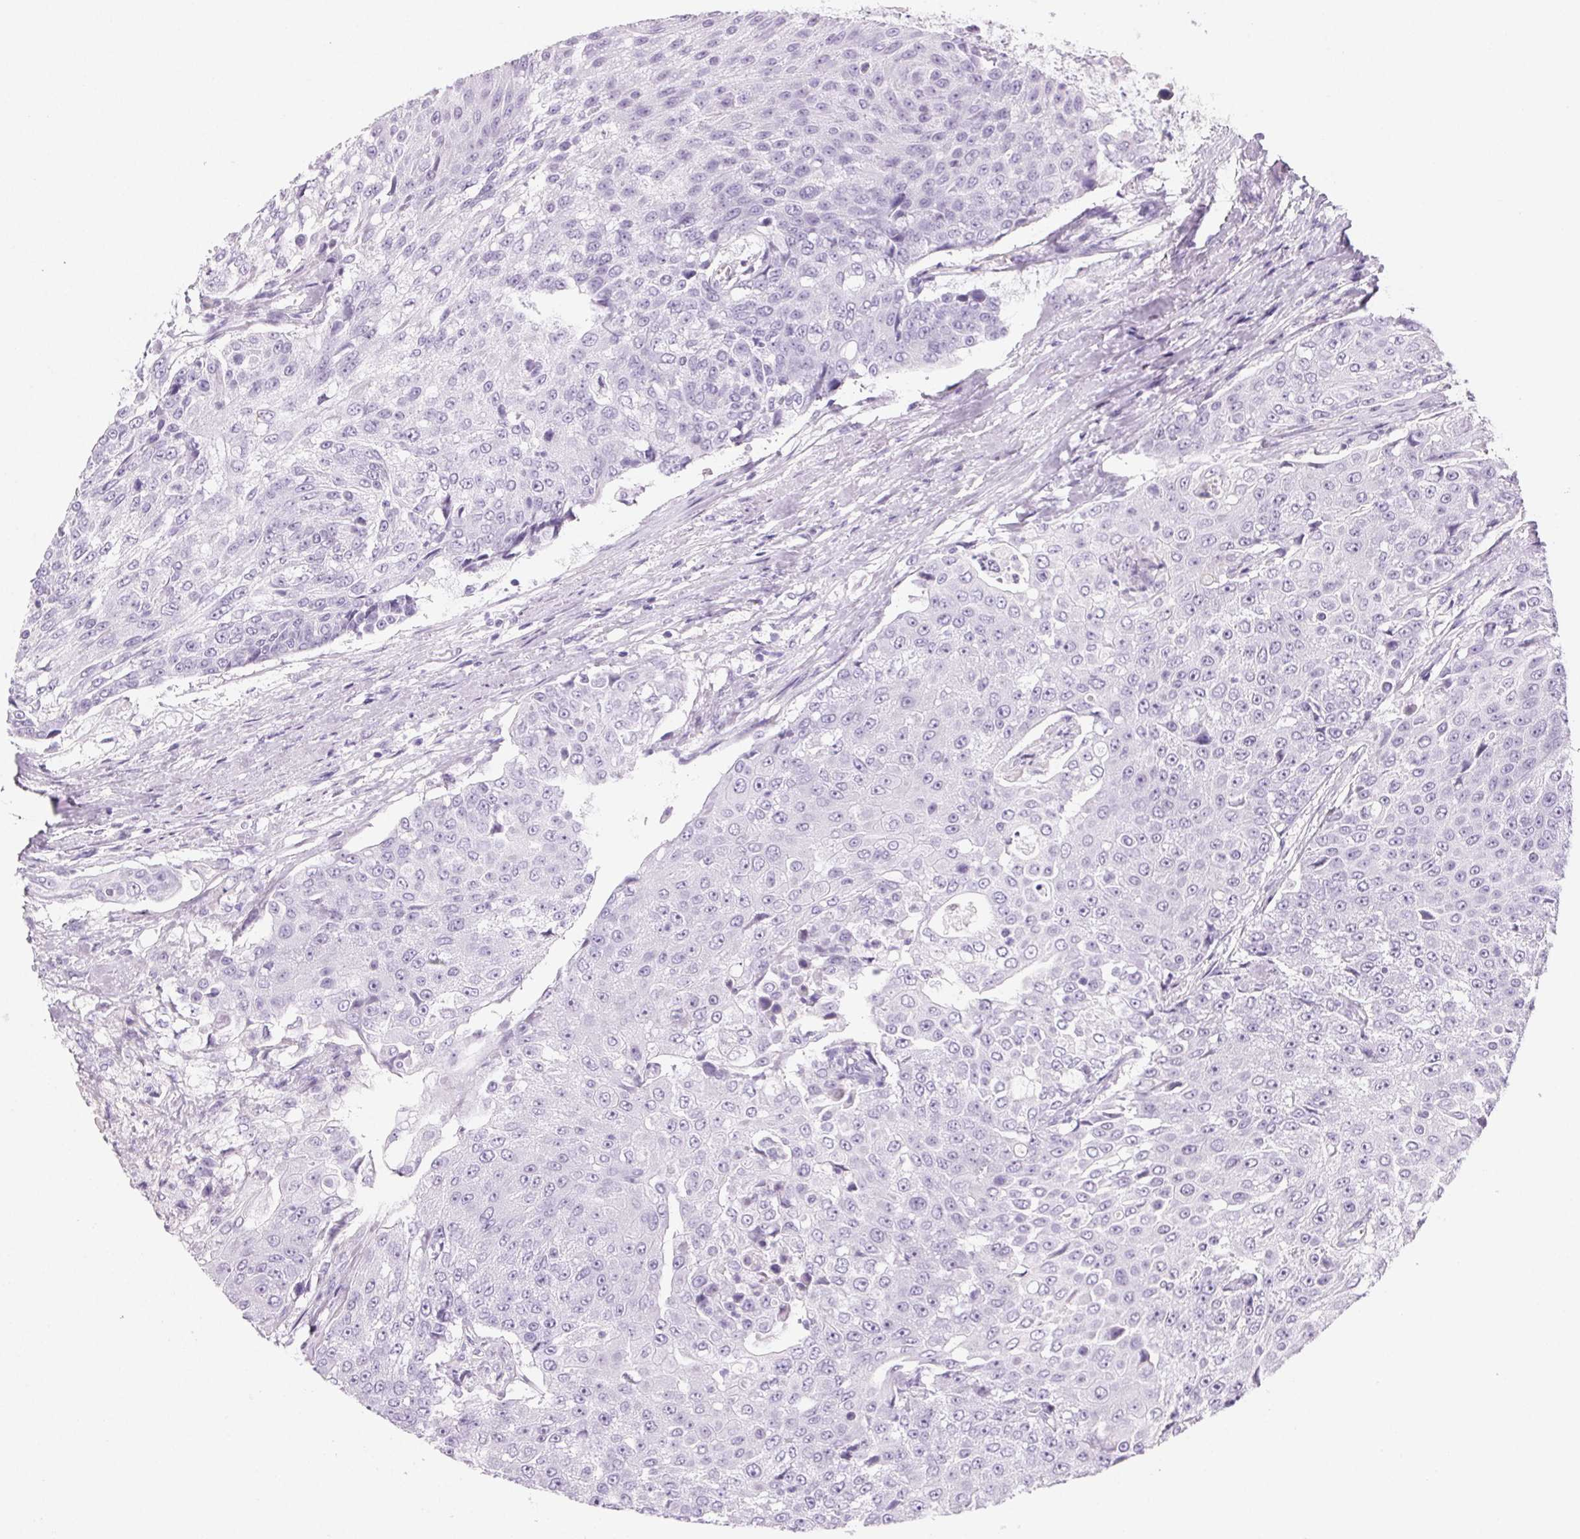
{"staining": {"intensity": "negative", "quantity": "none", "location": "none"}, "tissue": "urothelial cancer", "cell_type": "Tumor cells", "image_type": "cancer", "snomed": [{"axis": "morphology", "description": "Urothelial carcinoma, High grade"}, {"axis": "topography", "description": "Urinary bladder"}], "caption": "An image of high-grade urothelial carcinoma stained for a protein demonstrates no brown staining in tumor cells.", "gene": "PRSS3", "patient": {"sex": "female", "age": 63}}